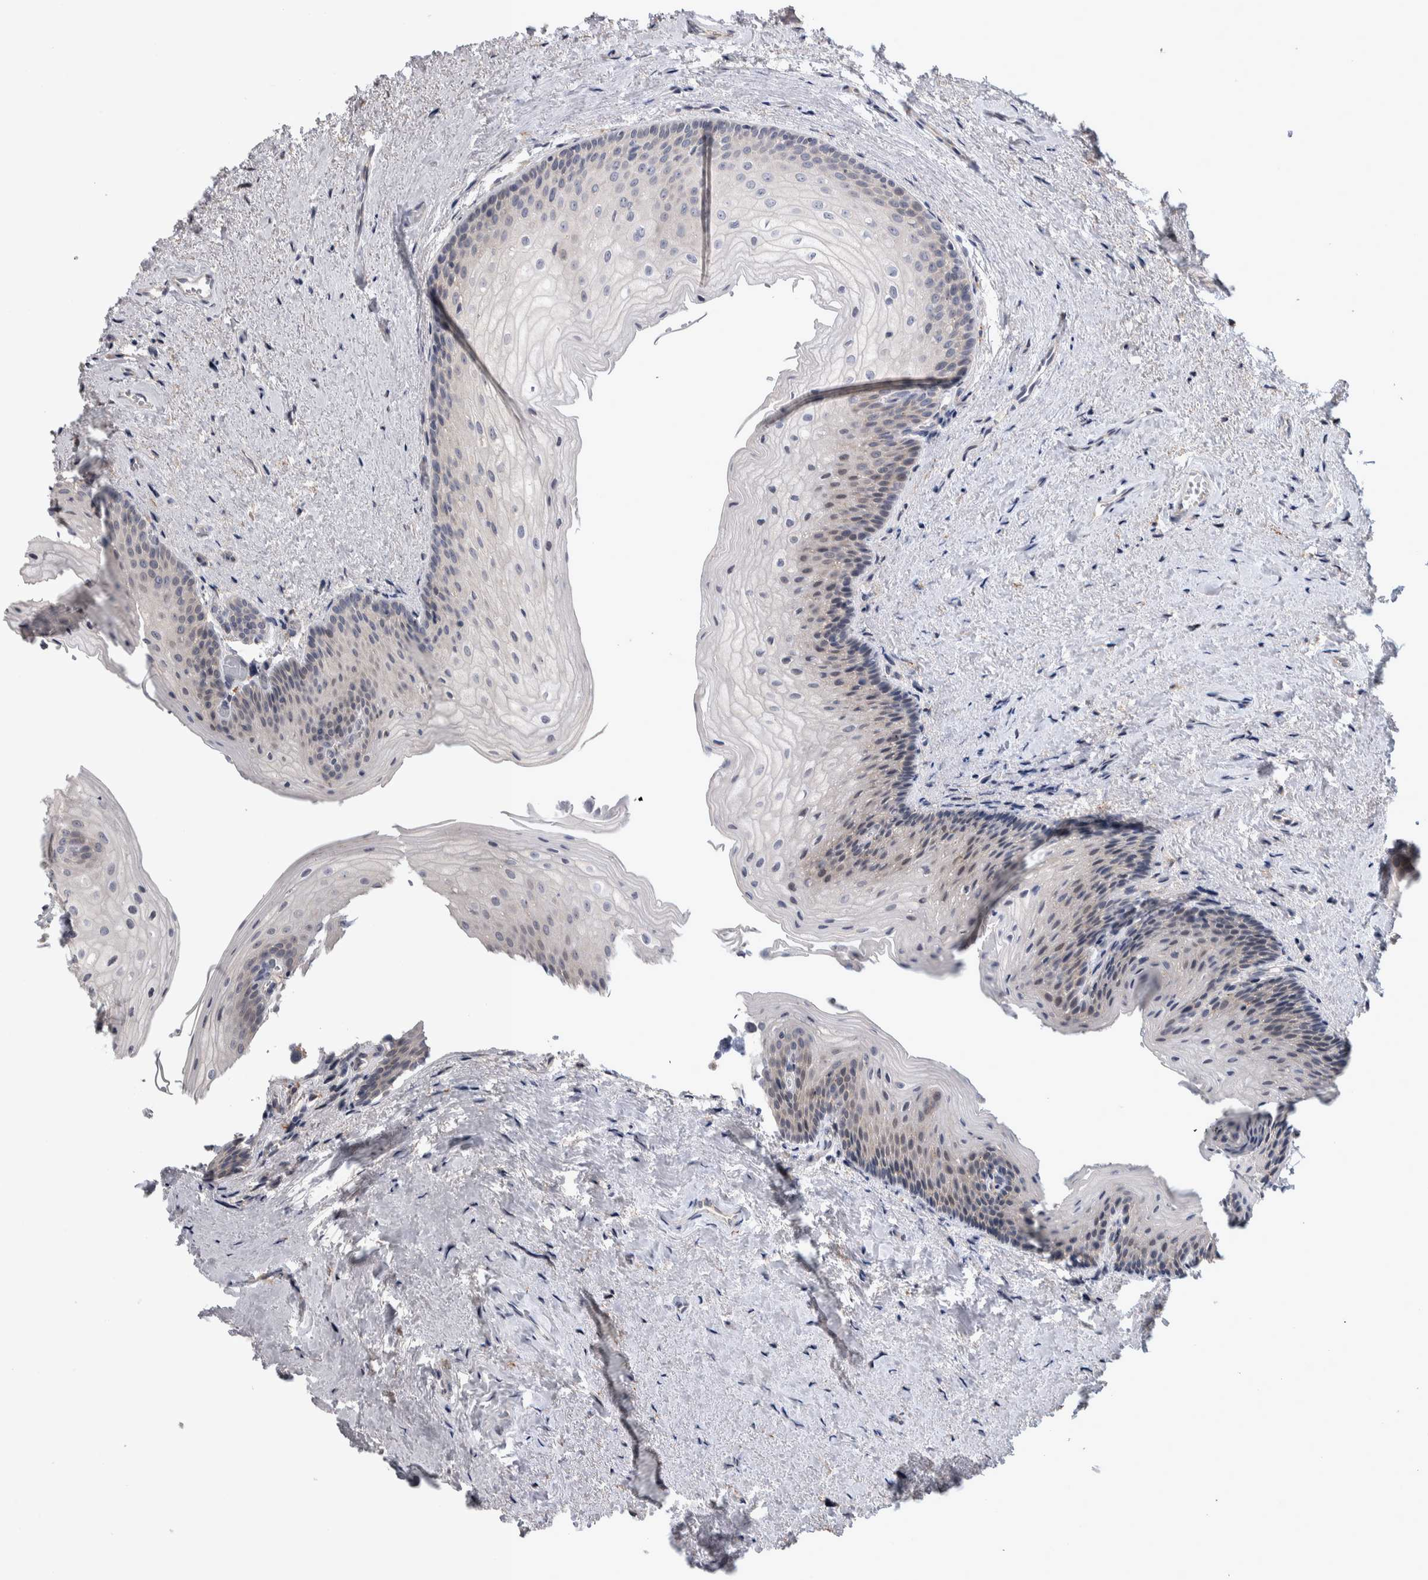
{"staining": {"intensity": "moderate", "quantity": "25%-75%", "location": "cytoplasmic/membranous"}, "tissue": "urinary bladder", "cell_type": "Urothelial cells", "image_type": "normal", "snomed": [{"axis": "morphology", "description": "Normal tissue, NOS"}, {"axis": "topography", "description": "Urinary bladder"}], "caption": "About 25%-75% of urothelial cells in unremarkable urinary bladder show moderate cytoplasmic/membranous protein expression as visualized by brown immunohistochemical staining.", "gene": "IBTK", "patient": {"sex": "female", "age": 67}}